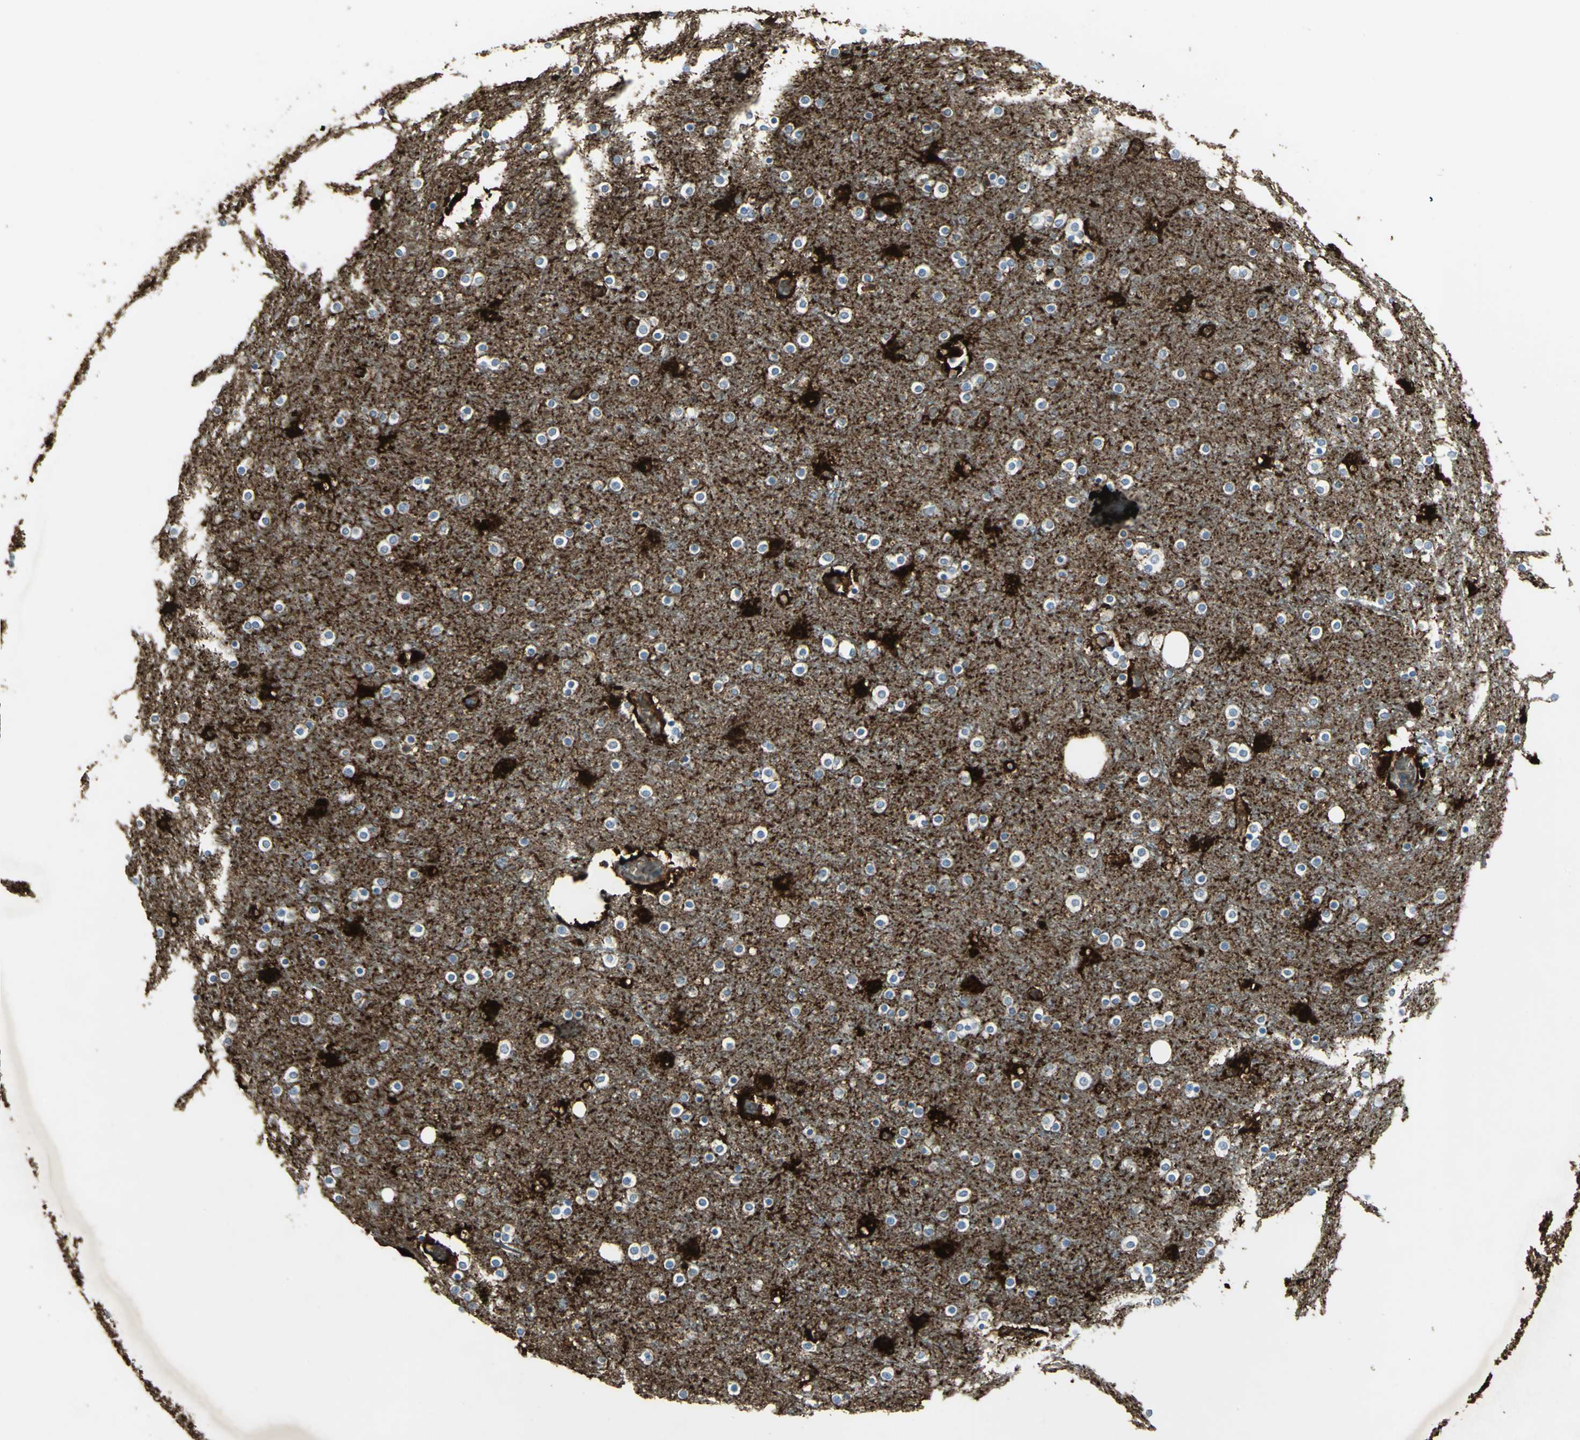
{"staining": {"intensity": "moderate", "quantity": "25%-75%", "location": "cytoplasmic/membranous"}, "tissue": "cerebral cortex", "cell_type": "Endothelial cells", "image_type": "normal", "snomed": [{"axis": "morphology", "description": "Normal tissue, NOS"}, {"axis": "topography", "description": "Cerebral cortex"}], "caption": "Immunohistochemistry (IHC) staining of benign cerebral cortex, which demonstrates medium levels of moderate cytoplasmic/membranous staining in approximately 25%-75% of endothelial cells indicating moderate cytoplasmic/membranous protein positivity. The staining was performed using DAB (brown) for protein detection and nuclei were counterstained in hematoxylin (blue).", "gene": "DDAH1", "patient": {"sex": "female", "age": 54}}